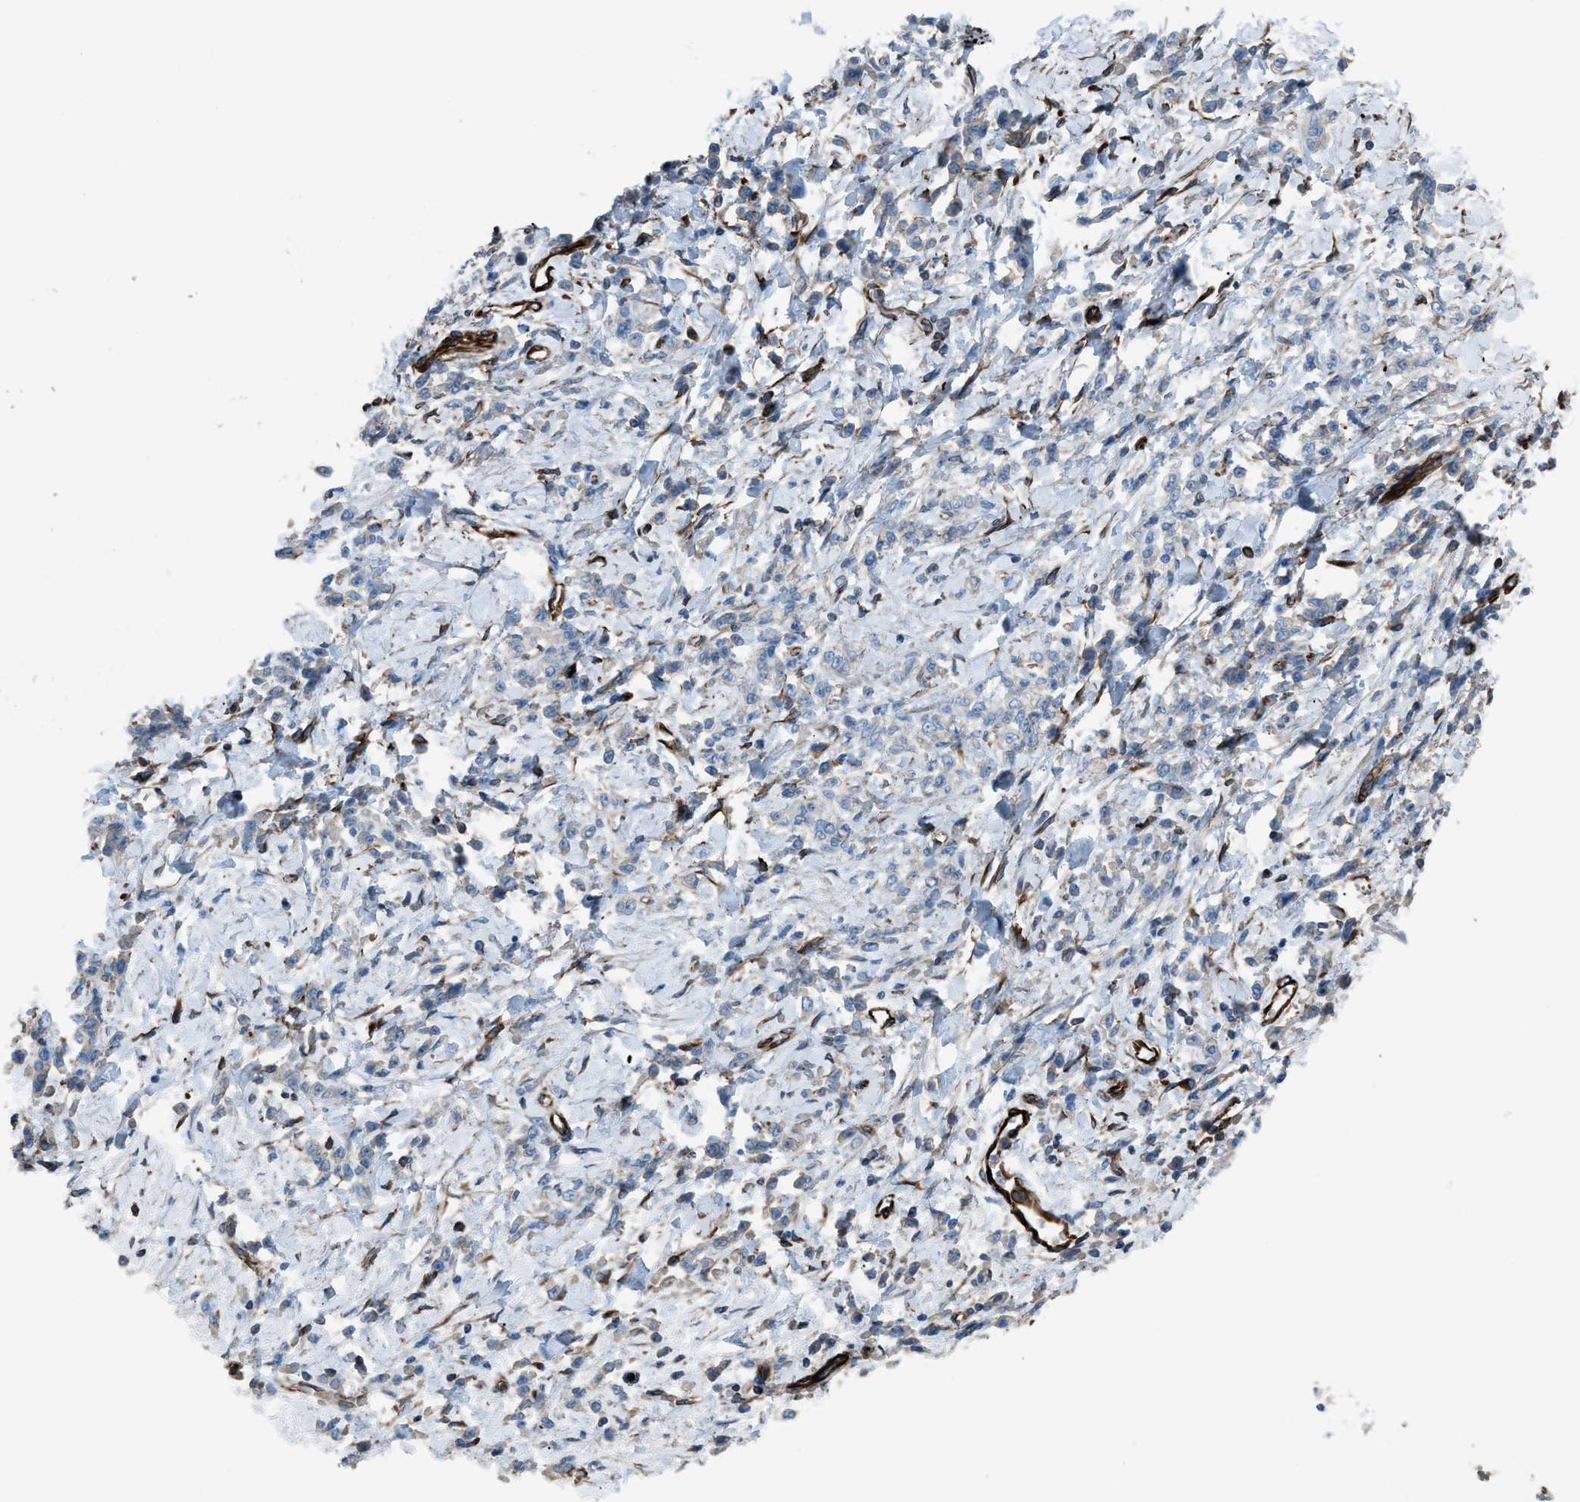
{"staining": {"intensity": "negative", "quantity": "none", "location": "none"}, "tissue": "stomach cancer", "cell_type": "Tumor cells", "image_type": "cancer", "snomed": [{"axis": "morphology", "description": "Normal tissue, NOS"}, {"axis": "morphology", "description": "Adenocarcinoma, NOS"}, {"axis": "topography", "description": "Stomach"}], "caption": "High magnification brightfield microscopy of stomach adenocarcinoma stained with DAB (brown) and counterstained with hematoxylin (blue): tumor cells show no significant staining.", "gene": "CABP7", "patient": {"sex": "male", "age": 82}}